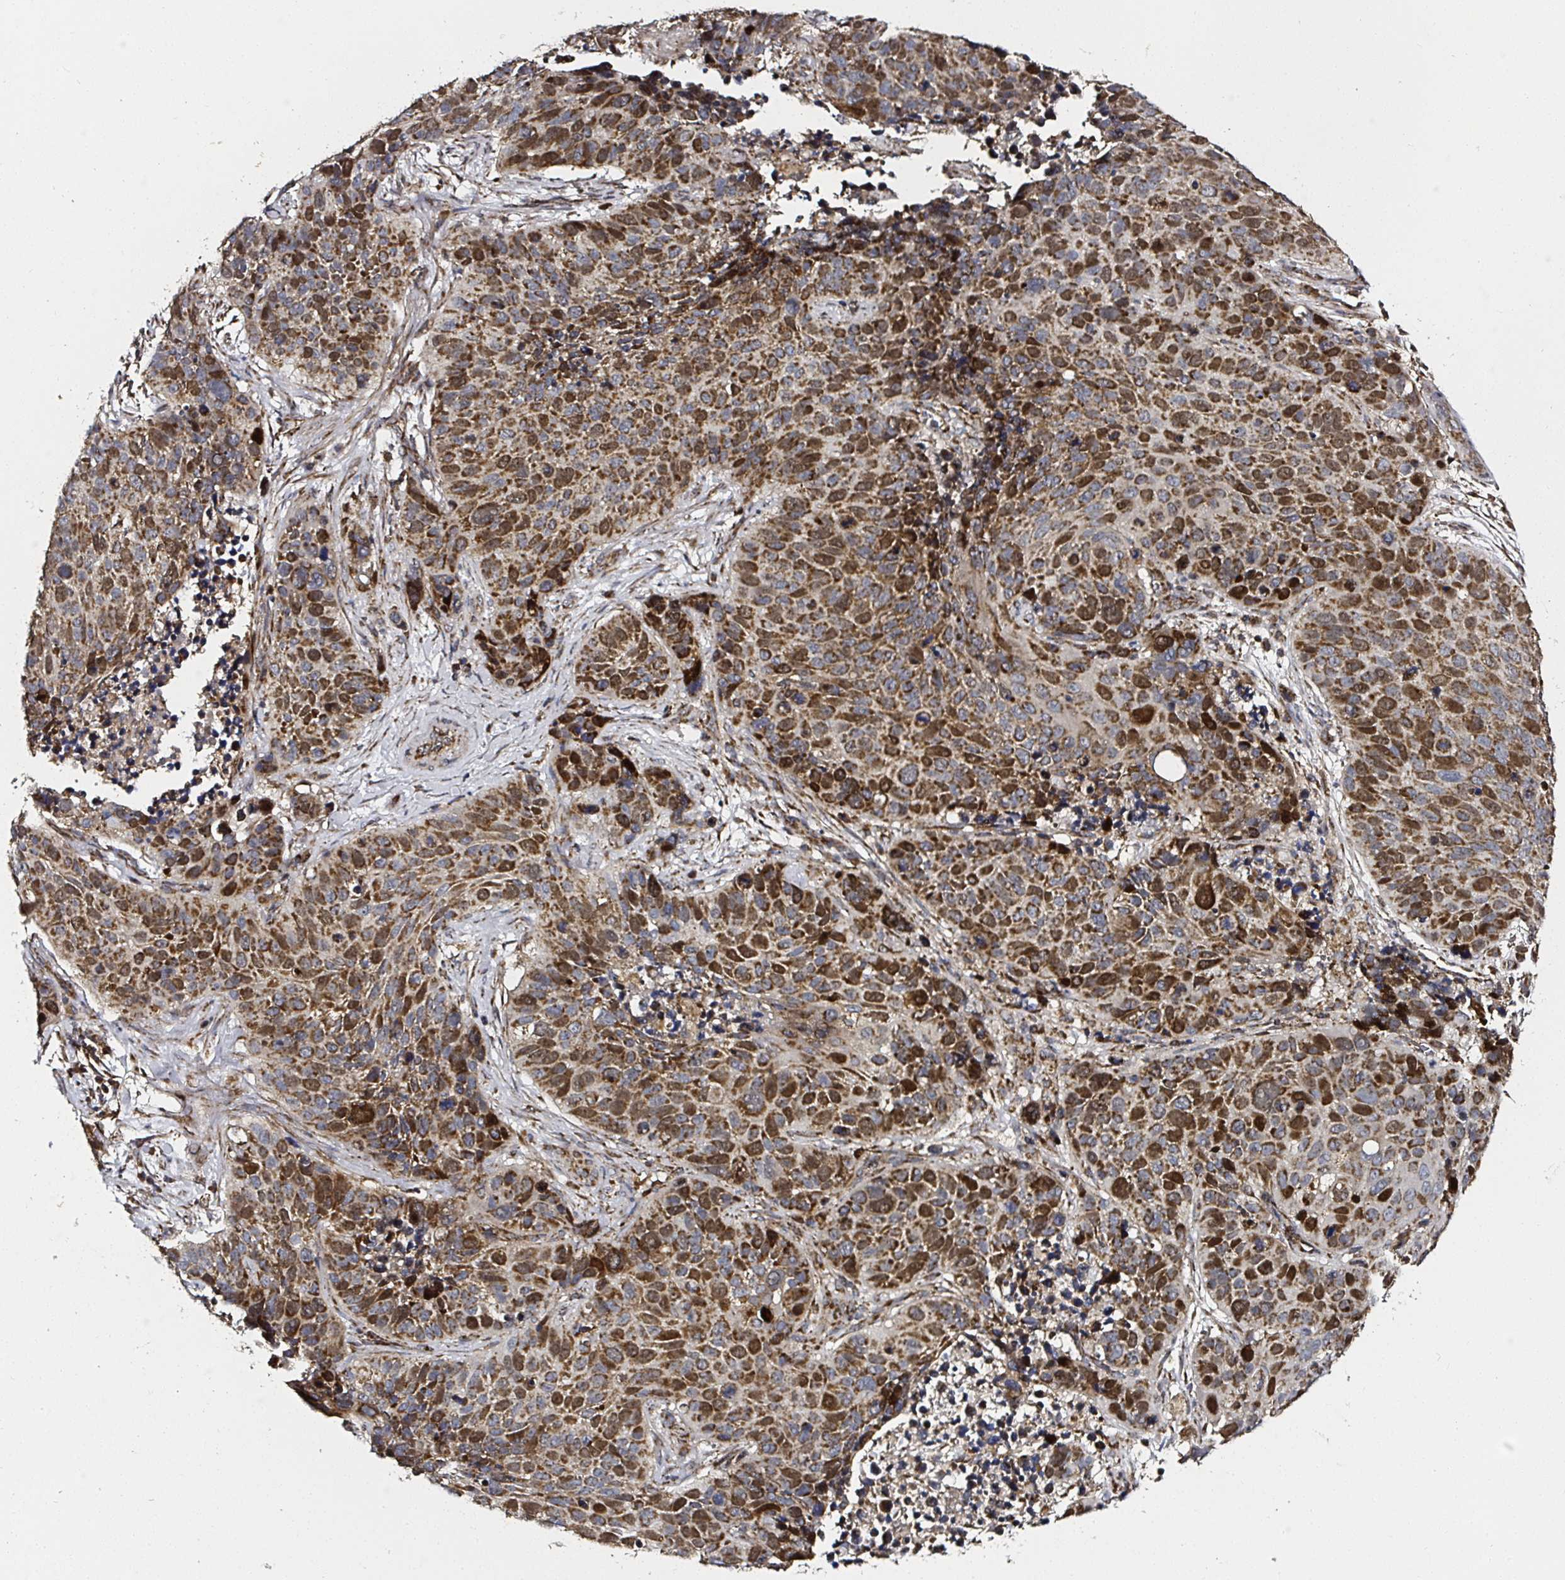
{"staining": {"intensity": "strong", "quantity": ">75%", "location": "cytoplasmic/membranous"}, "tissue": "lung cancer", "cell_type": "Tumor cells", "image_type": "cancer", "snomed": [{"axis": "morphology", "description": "Squamous cell carcinoma, NOS"}, {"axis": "topography", "description": "Lung"}], "caption": "A high amount of strong cytoplasmic/membranous positivity is identified in about >75% of tumor cells in lung squamous cell carcinoma tissue.", "gene": "ATAD3B", "patient": {"sex": "male", "age": 62}}